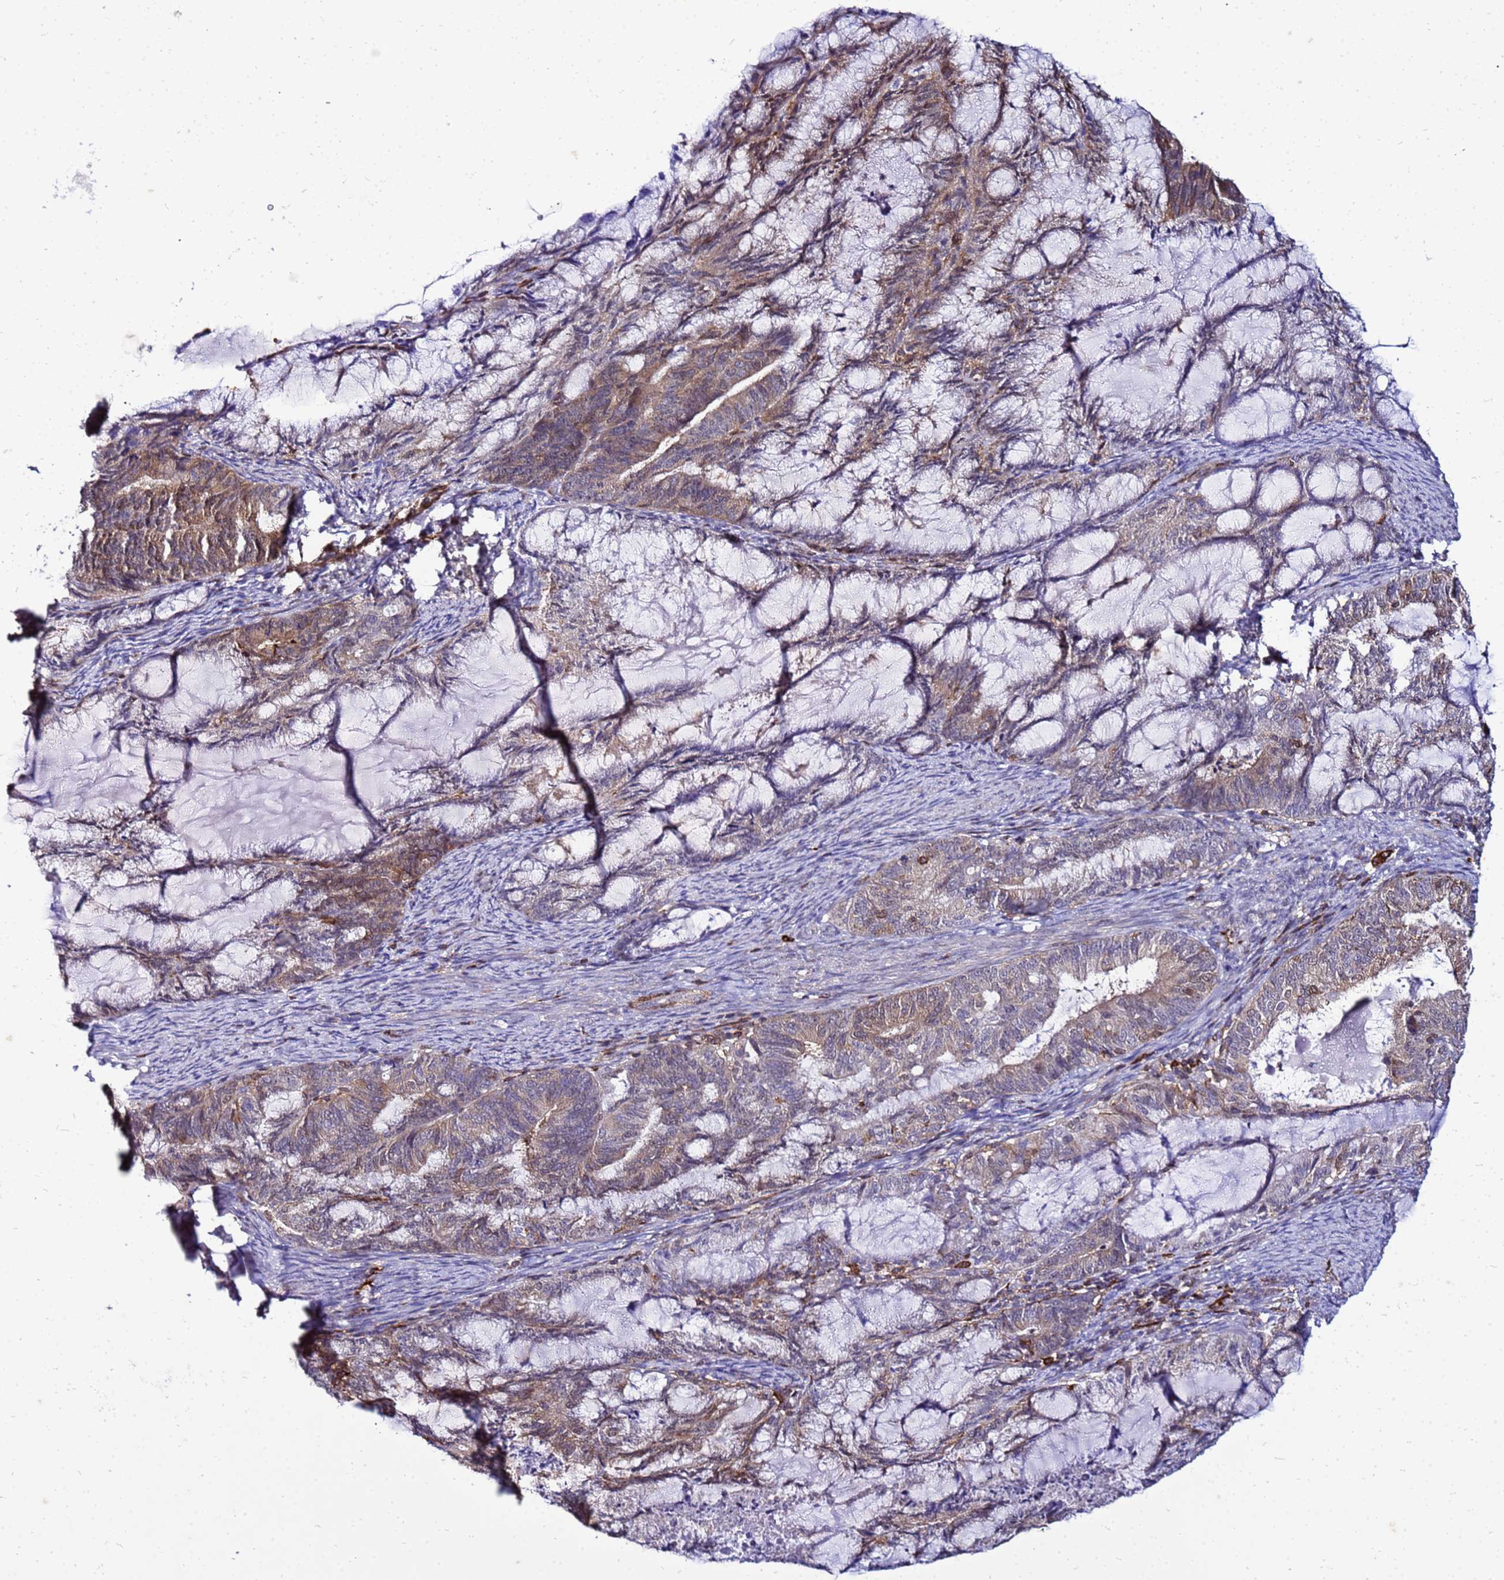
{"staining": {"intensity": "weak", "quantity": "25%-75%", "location": "cytoplasmic/membranous,nuclear"}, "tissue": "endometrial cancer", "cell_type": "Tumor cells", "image_type": "cancer", "snomed": [{"axis": "morphology", "description": "Adenocarcinoma, NOS"}, {"axis": "topography", "description": "Endometrium"}], "caption": "Endometrial adenocarcinoma tissue reveals weak cytoplasmic/membranous and nuclear positivity in approximately 25%-75% of tumor cells, visualized by immunohistochemistry. The staining is performed using DAB (3,3'-diaminobenzidine) brown chromogen to label protein expression. The nuclei are counter-stained blue using hematoxylin.", "gene": "DBNDD2", "patient": {"sex": "female", "age": 86}}